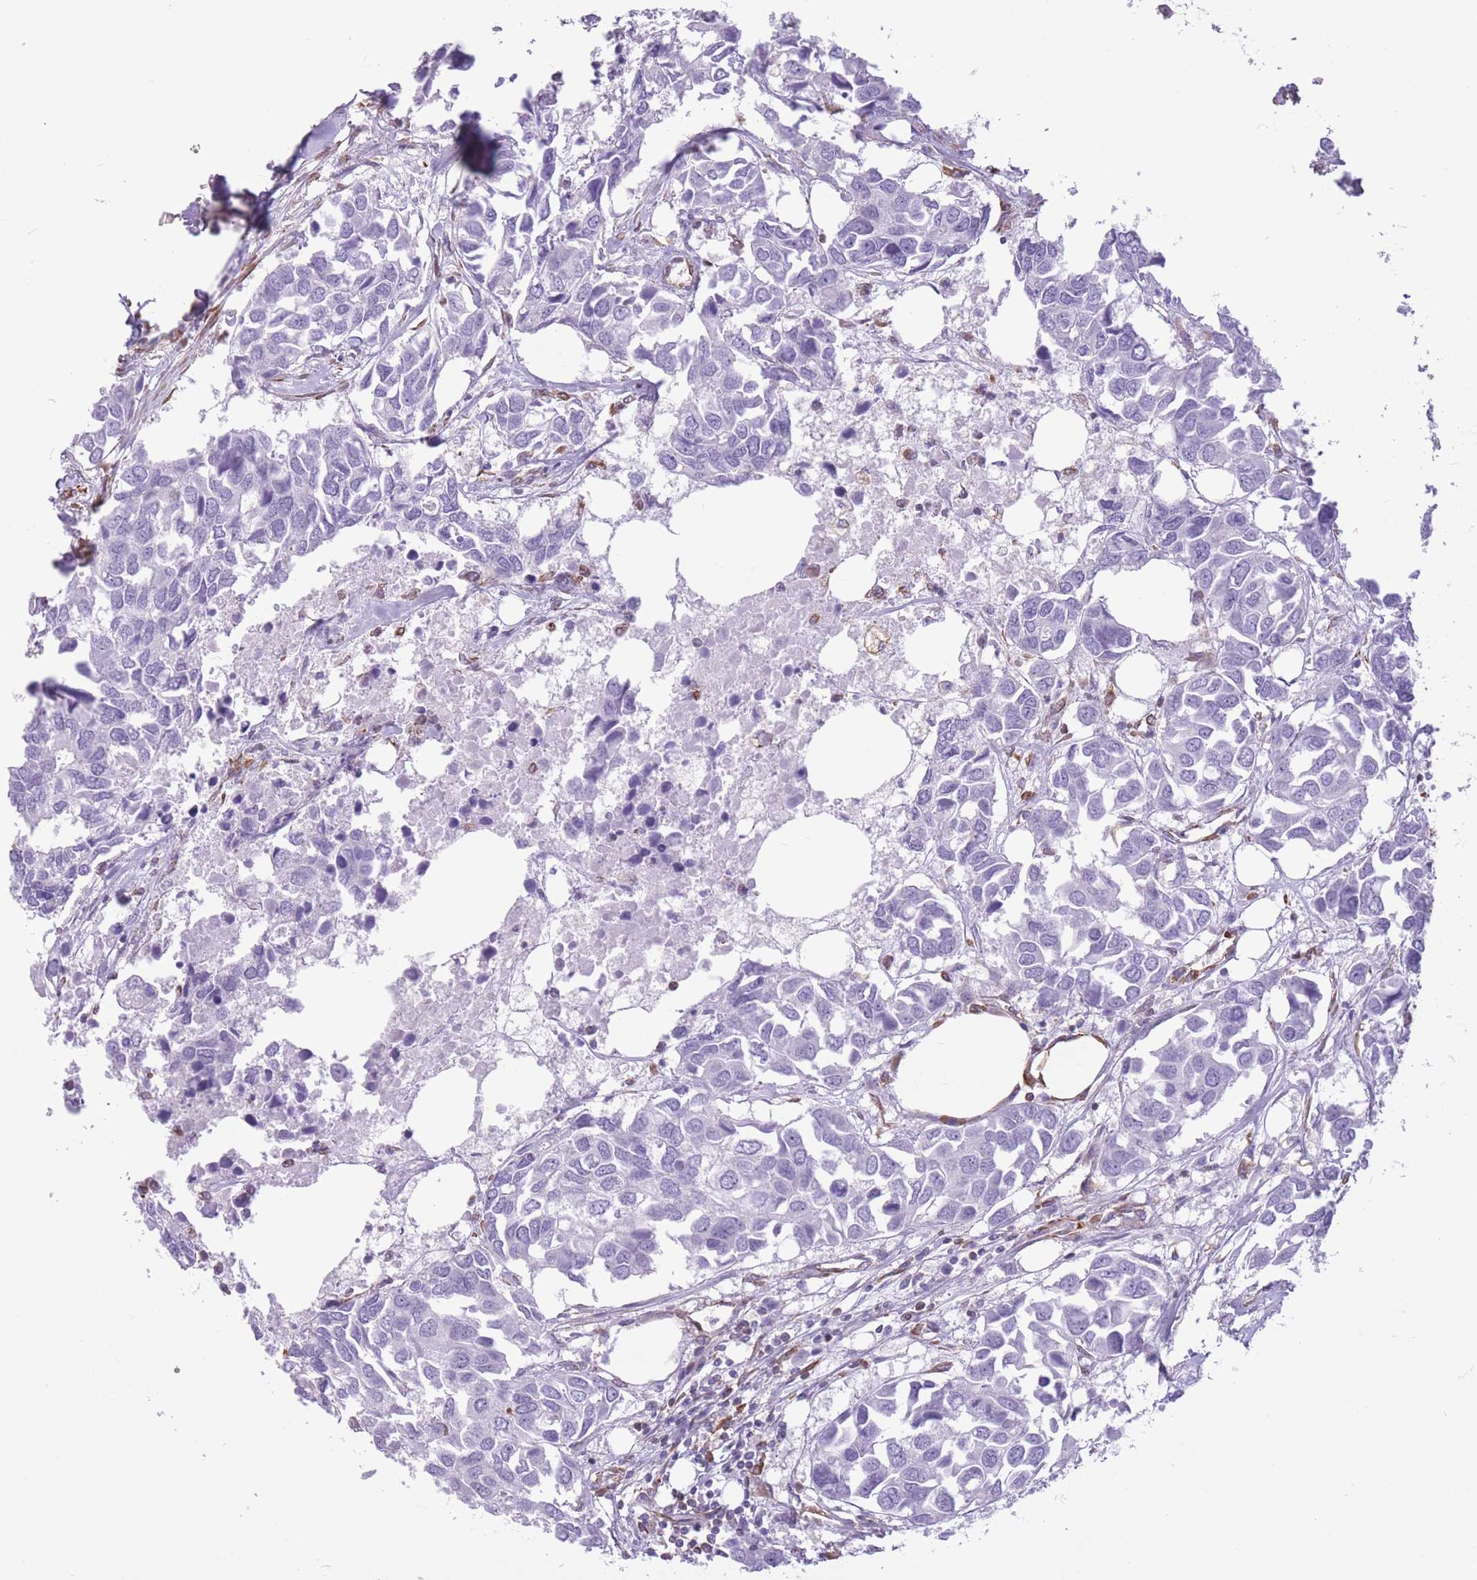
{"staining": {"intensity": "negative", "quantity": "none", "location": "none"}, "tissue": "breast cancer", "cell_type": "Tumor cells", "image_type": "cancer", "snomed": [{"axis": "morphology", "description": "Duct carcinoma"}, {"axis": "topography", "description": "Breast"}], "caption": "High magnification brightfield microscopy of breast cancer (infiltrating ductal carcinoma) stained with DAB (brown) and counterstained with hematoxylin (blue): tumor cells show no significant staining.", "gene": "ADD1", "patient": {"sex": "female", "age": 83}}